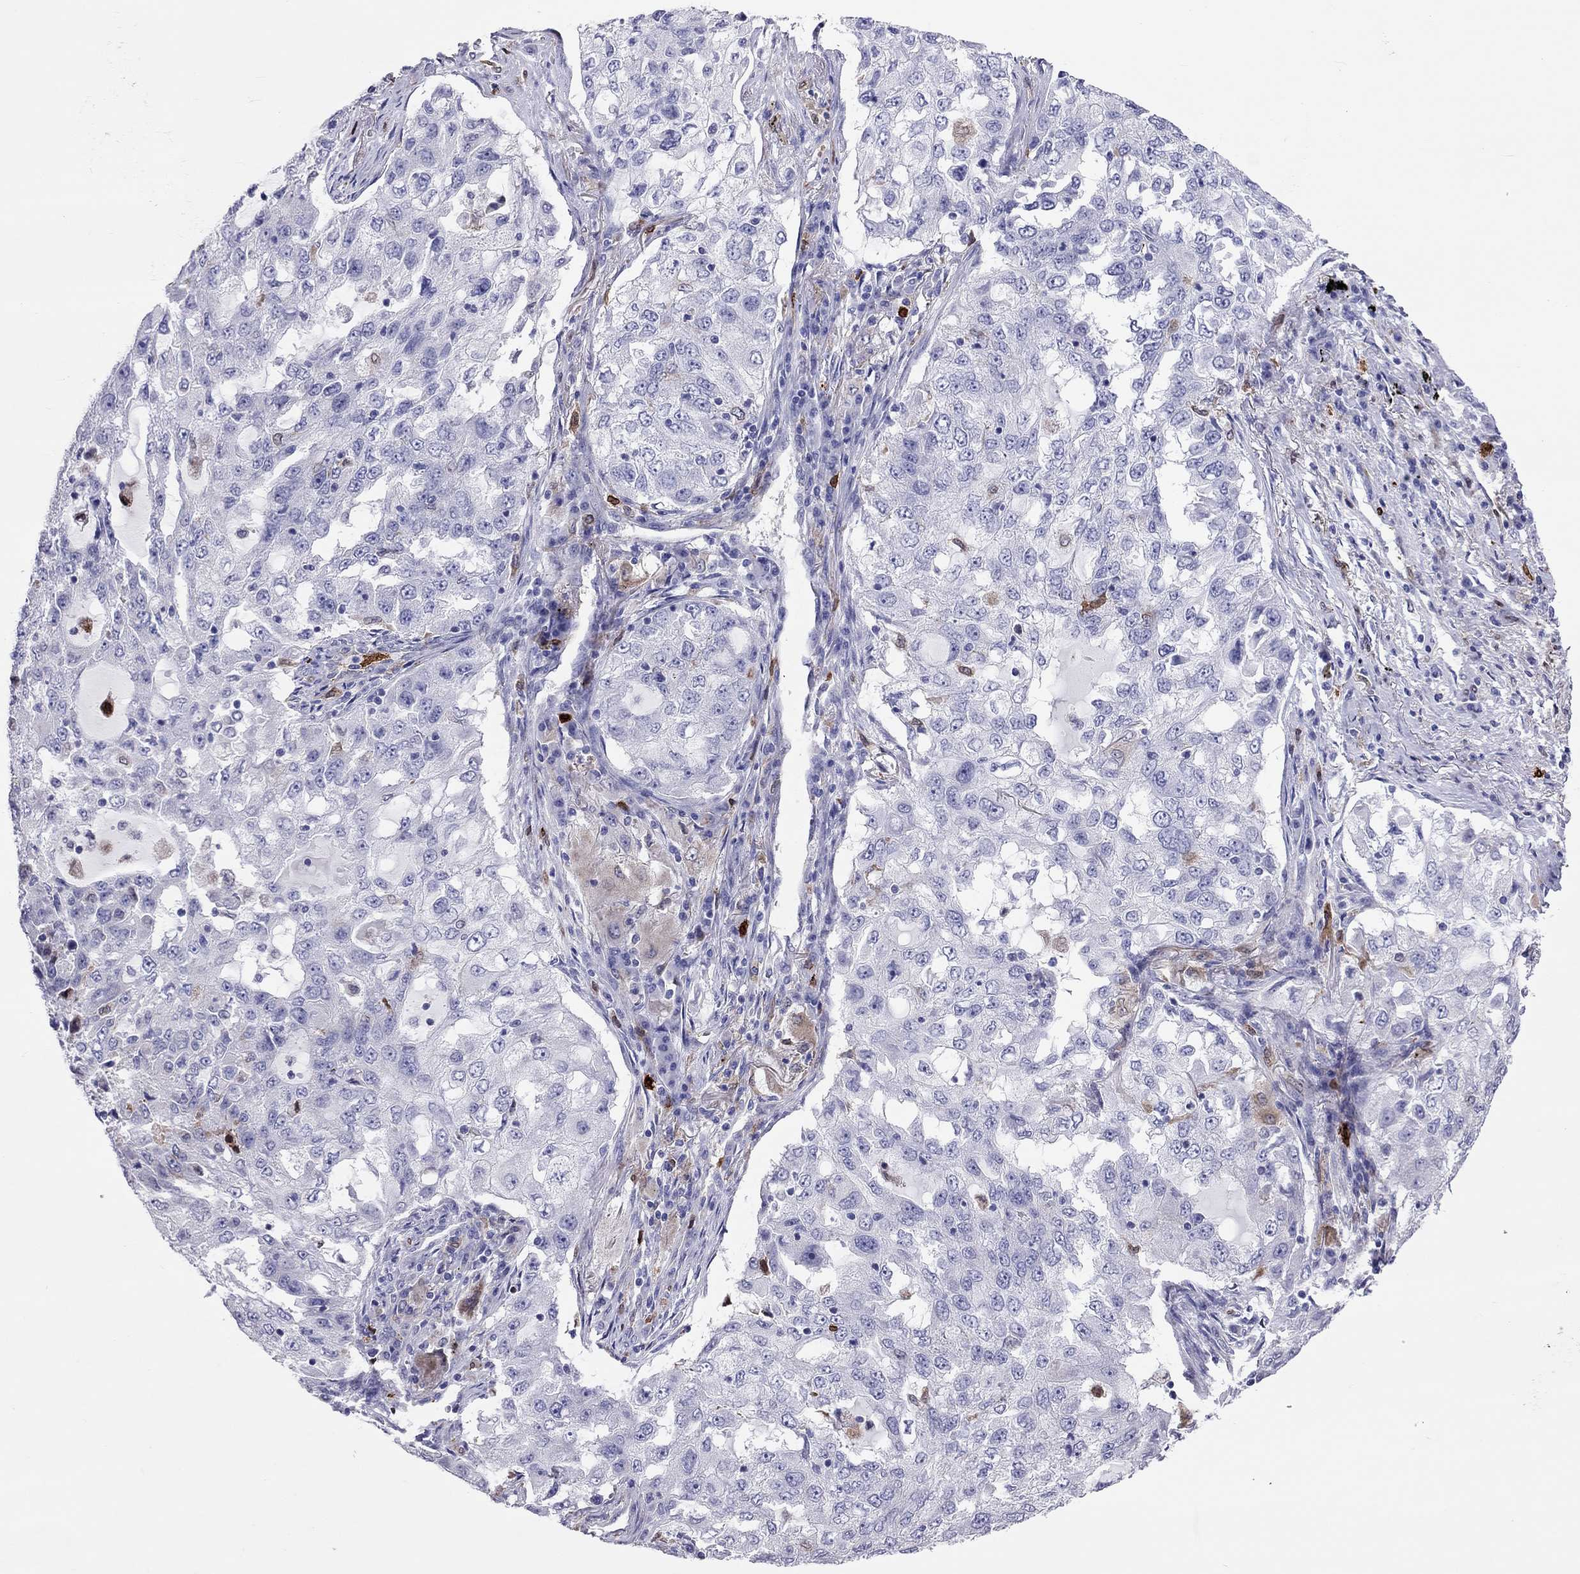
{"staining": {"intensity": "negative", "quantity": "none", "location": "none"}, "tissue": "lung cancer", "cell_type": "Tumor cells", "image_type": "cancer", "snomed": [{"axis": "morphology", "description": "Adenocarcinoma, NOS"}, {"axis": "topography", "description": "Lung"}], "caption": "Tumor cells are negative for protein expression in human lung cancer.", "gene": "ADORA2A", "patient": {"sex": "female", "age": 61}}